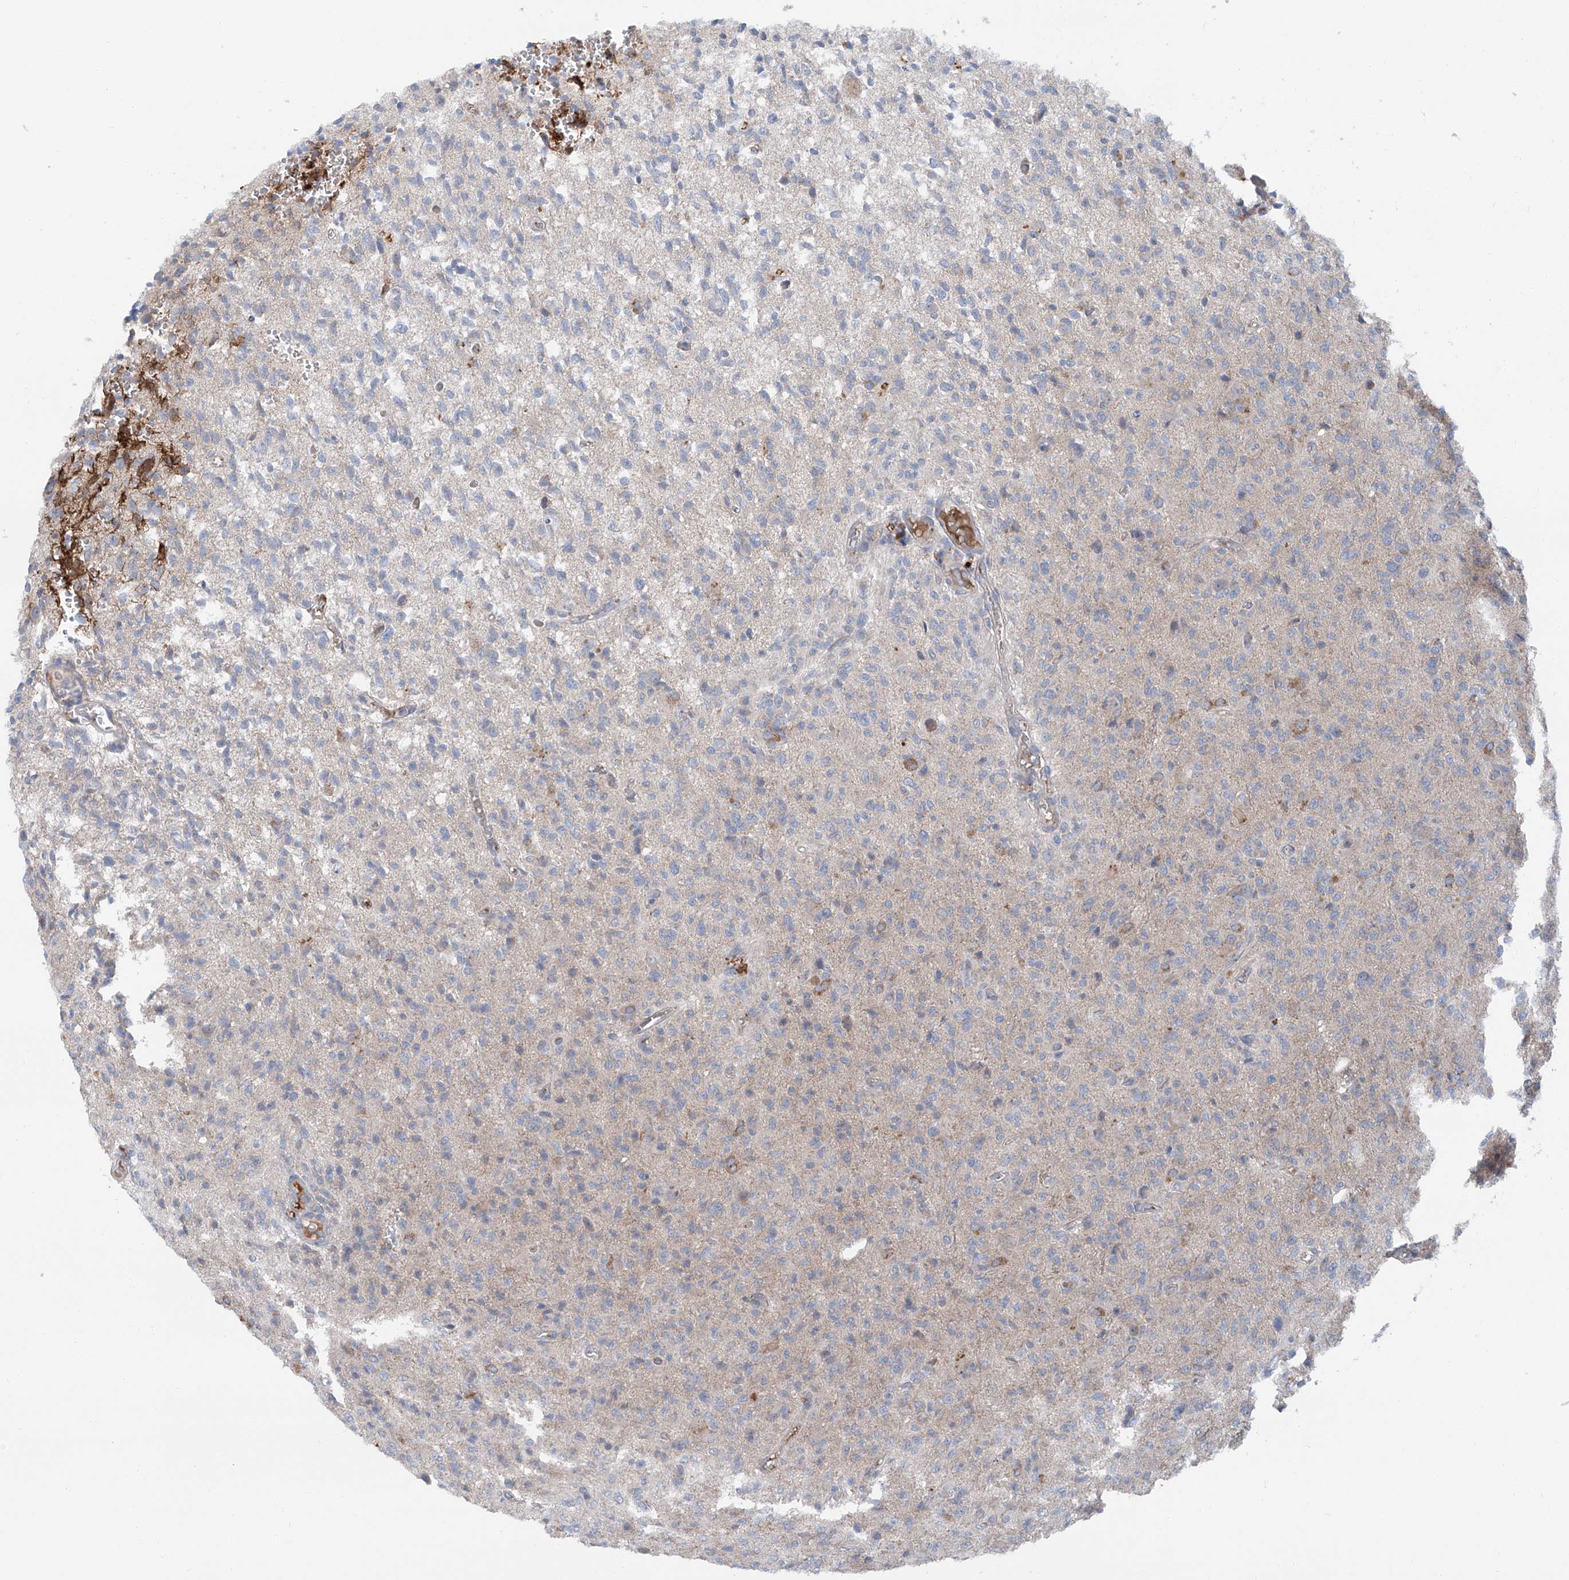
{"staining": {"intensity": "negative", "quantity": "none", "location": "none"}, "tissue": "glioma", "cell_type": "Tumor cells", "image_type": "cancer", "snomed": [{"axis": "morphology", "description": "Glioma, malignant, High grade"}, {"axis": "topography", "description": "Brain"}], "caption": "DAB (3,3'-diaminobenzidine) immunohistochemical staining of human high-grade glioma (malignant) demonstrates no significant staining in tumor cells.", "gene": "SIX4", "patient": {"sex": "female", "age": 57}}